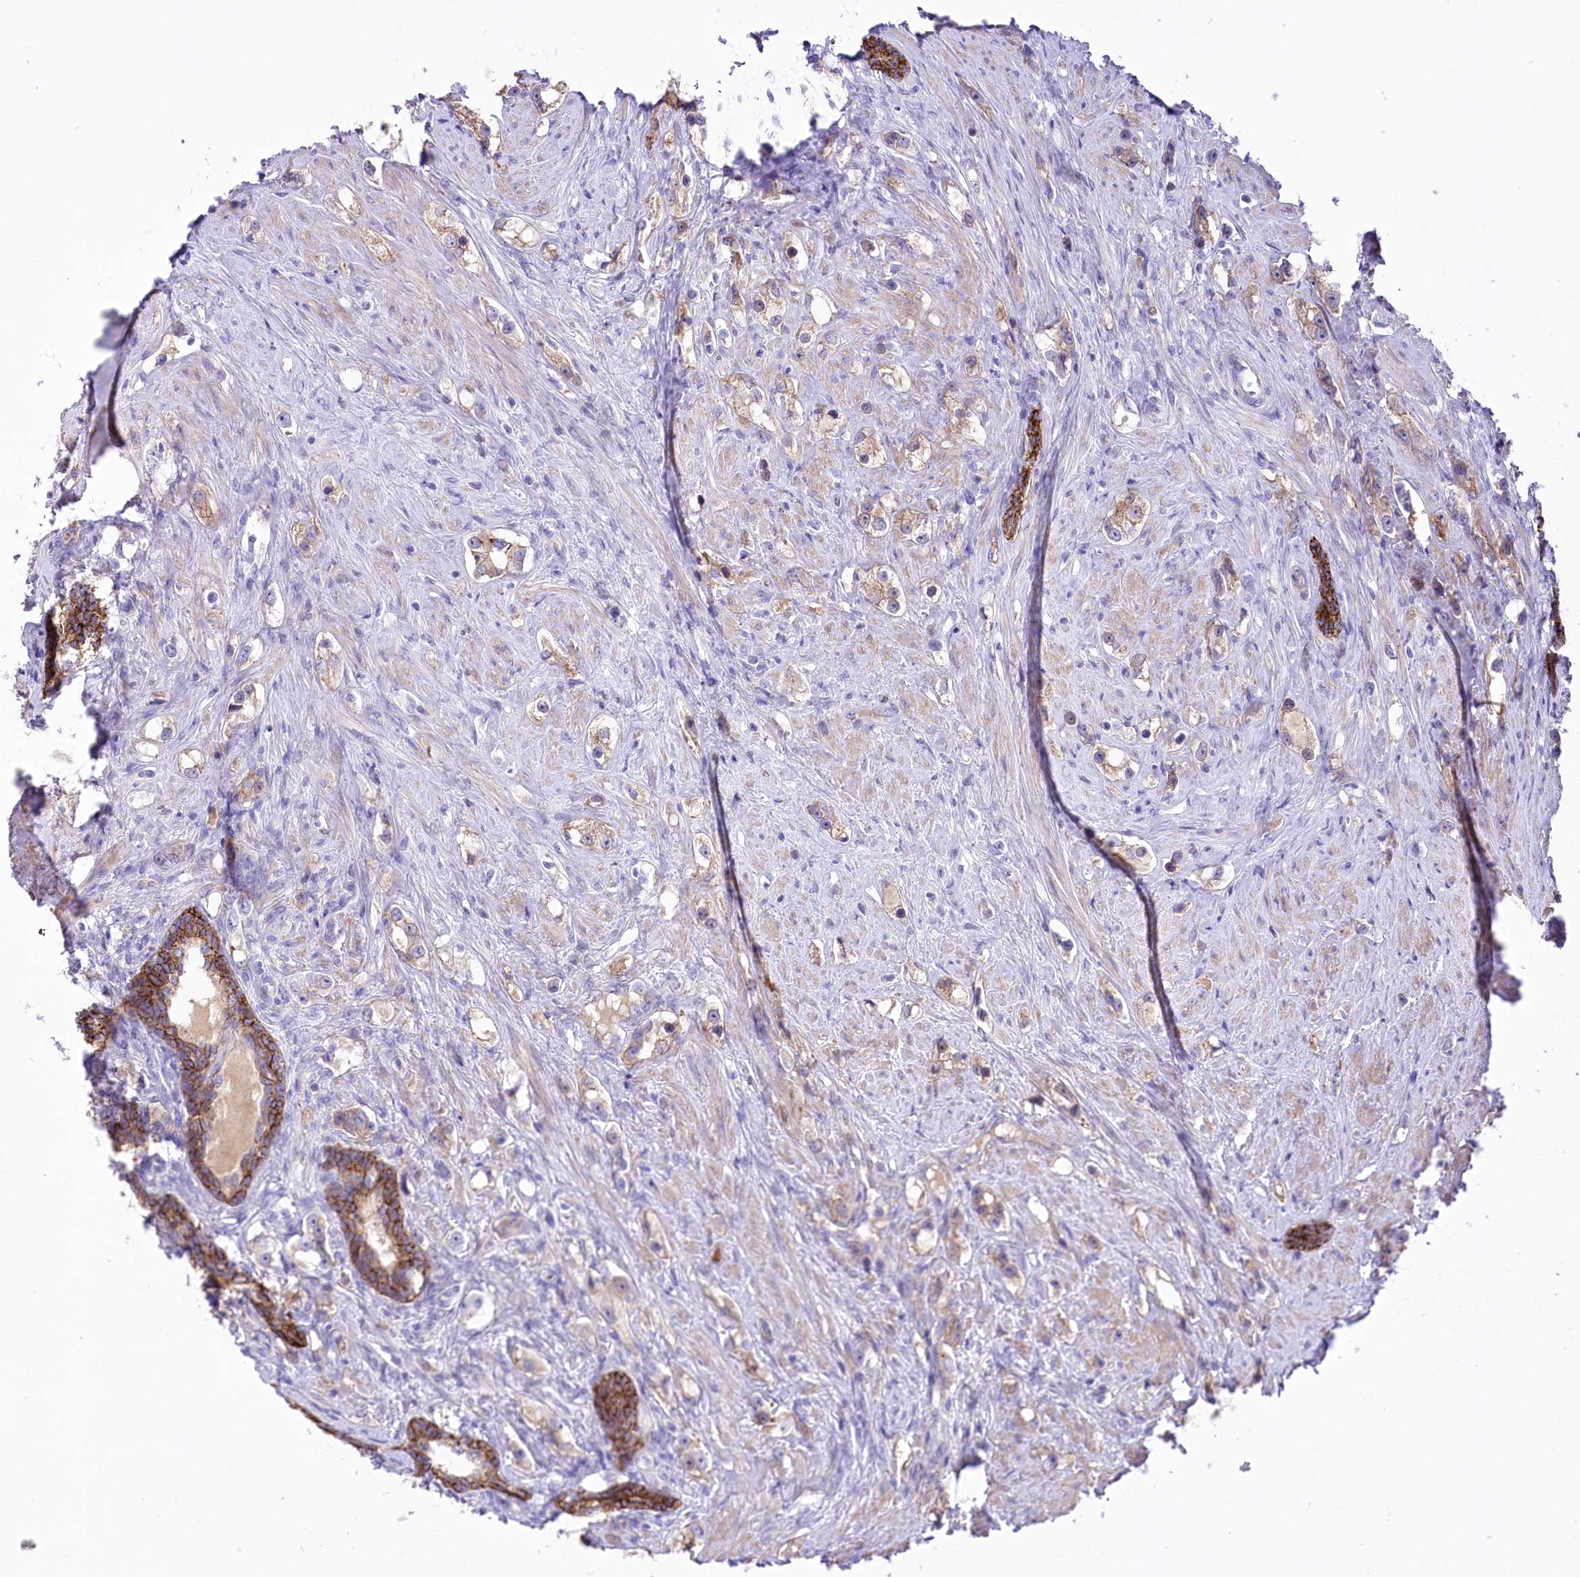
{"staining": {"intensity": "weak", "quantity": "25%-75%", "location": "cytoplasmic/membranous"}, "tissue": "prostate cancer", "cell_type": "Tumor cells", "image_type": "cancer", "snomed": [{"axis": "morphology", "description": "Adenocarcinoma, High grade"}, {"axis": "topography", "description": "Prostate"}], "caption": "Immunohistochemistry of human prostate cancer (high-grade adenocarcinoma) exhibits low levels of weak cytoplasmic/membranous staining in about 25%-75% of tumor cells.", "gene": "CEP164", "patient": {"sex": "male", "age": 63}}